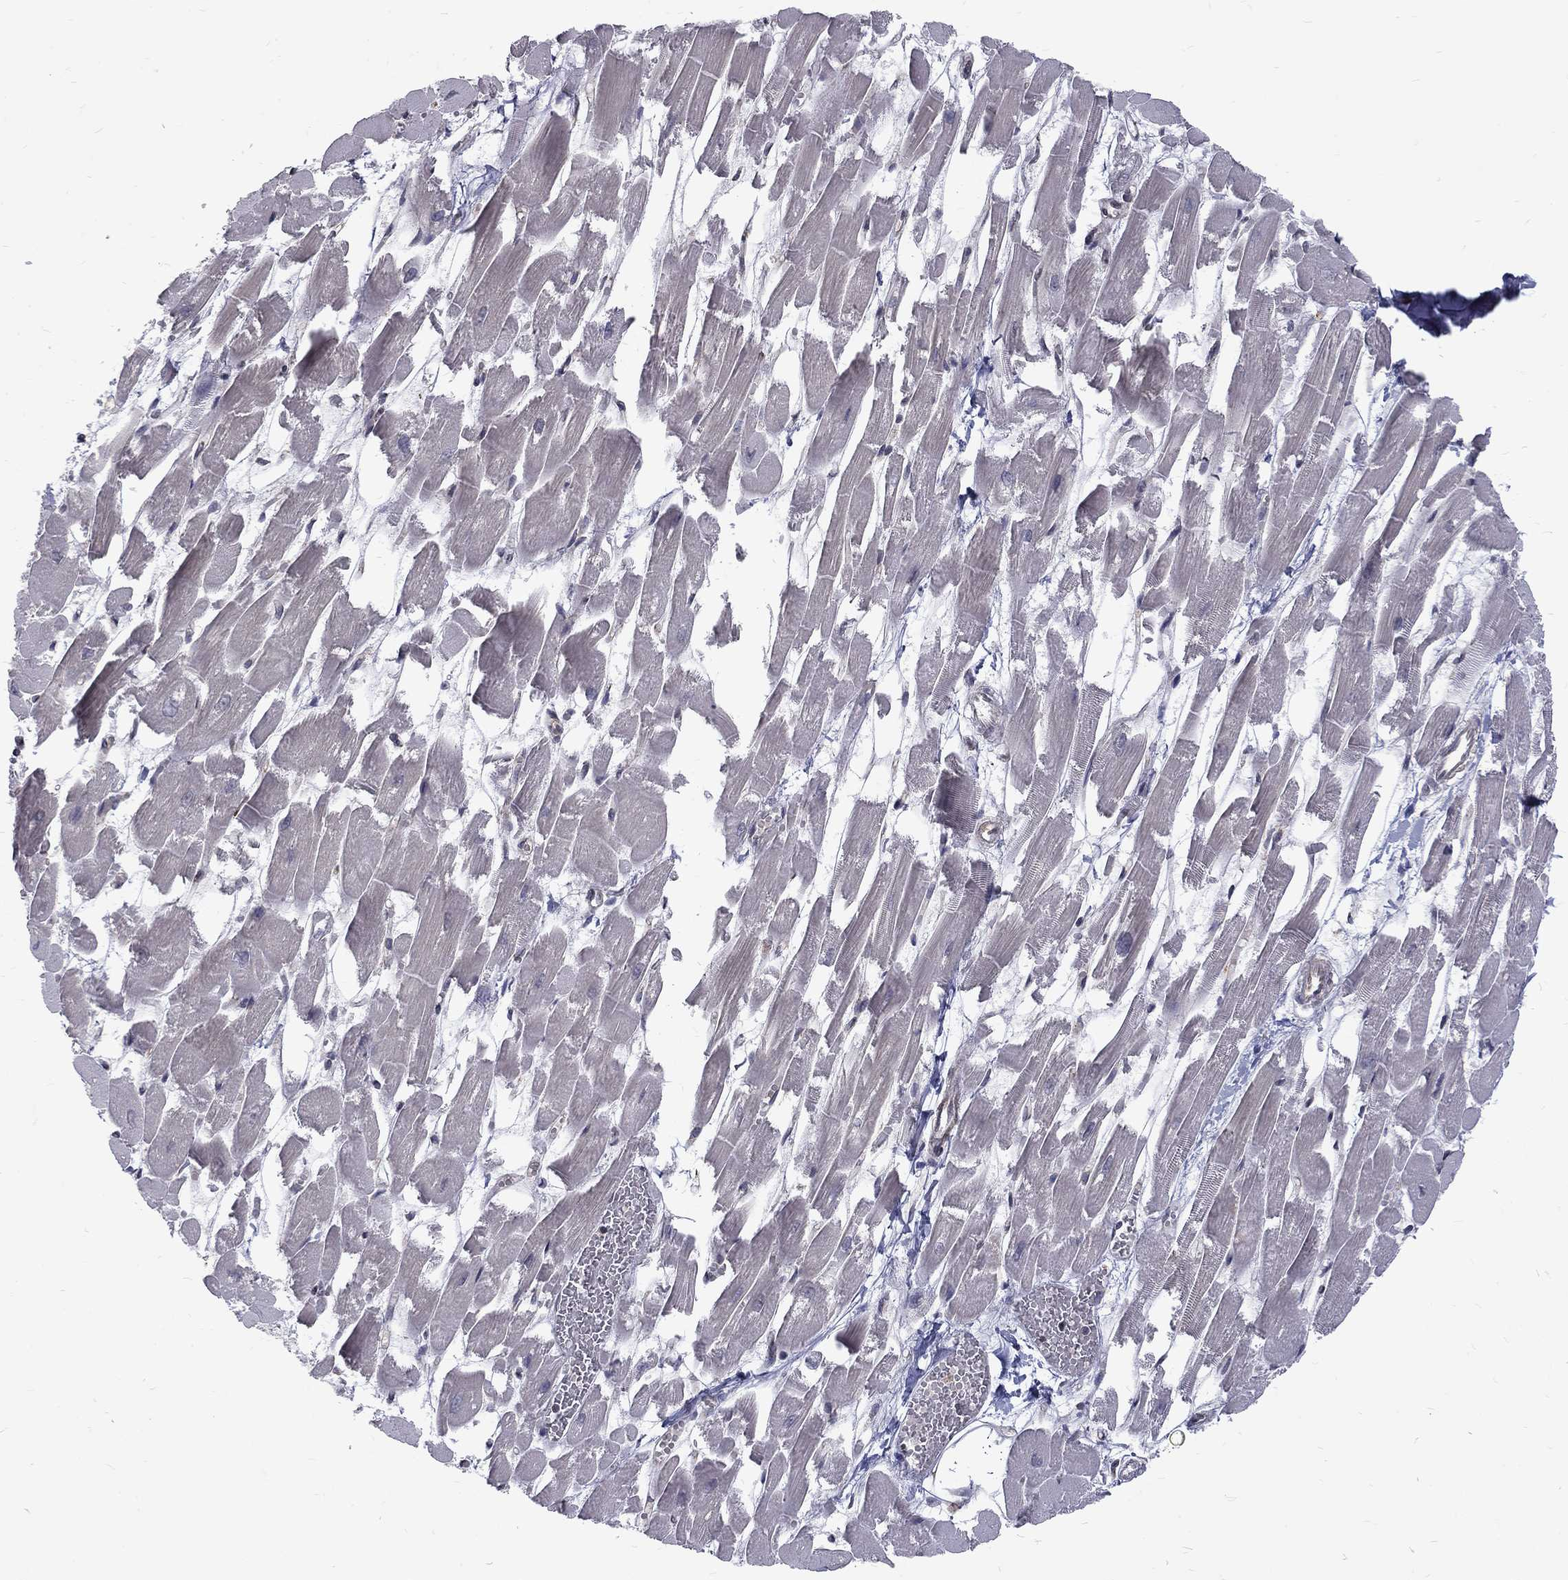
{"staining": {"intensity": "negative", "quantity": "none", "location": "none"}, "tissue": "heart muscle", "cell_type": "Cardiomyocytes", "image_type": "normal", "snomed": [{"axis": "morphology", "description": "Normal tissue, NOS"}, {"axis": "topography", "description": "Heart"}], "caption": "Immunohistochemistry (IHC) of benign human heart muscle shows no positivity in cardiomyocytes.", "gene": "TCEAL1", "patient": {"sex": "female", "age": 52}}